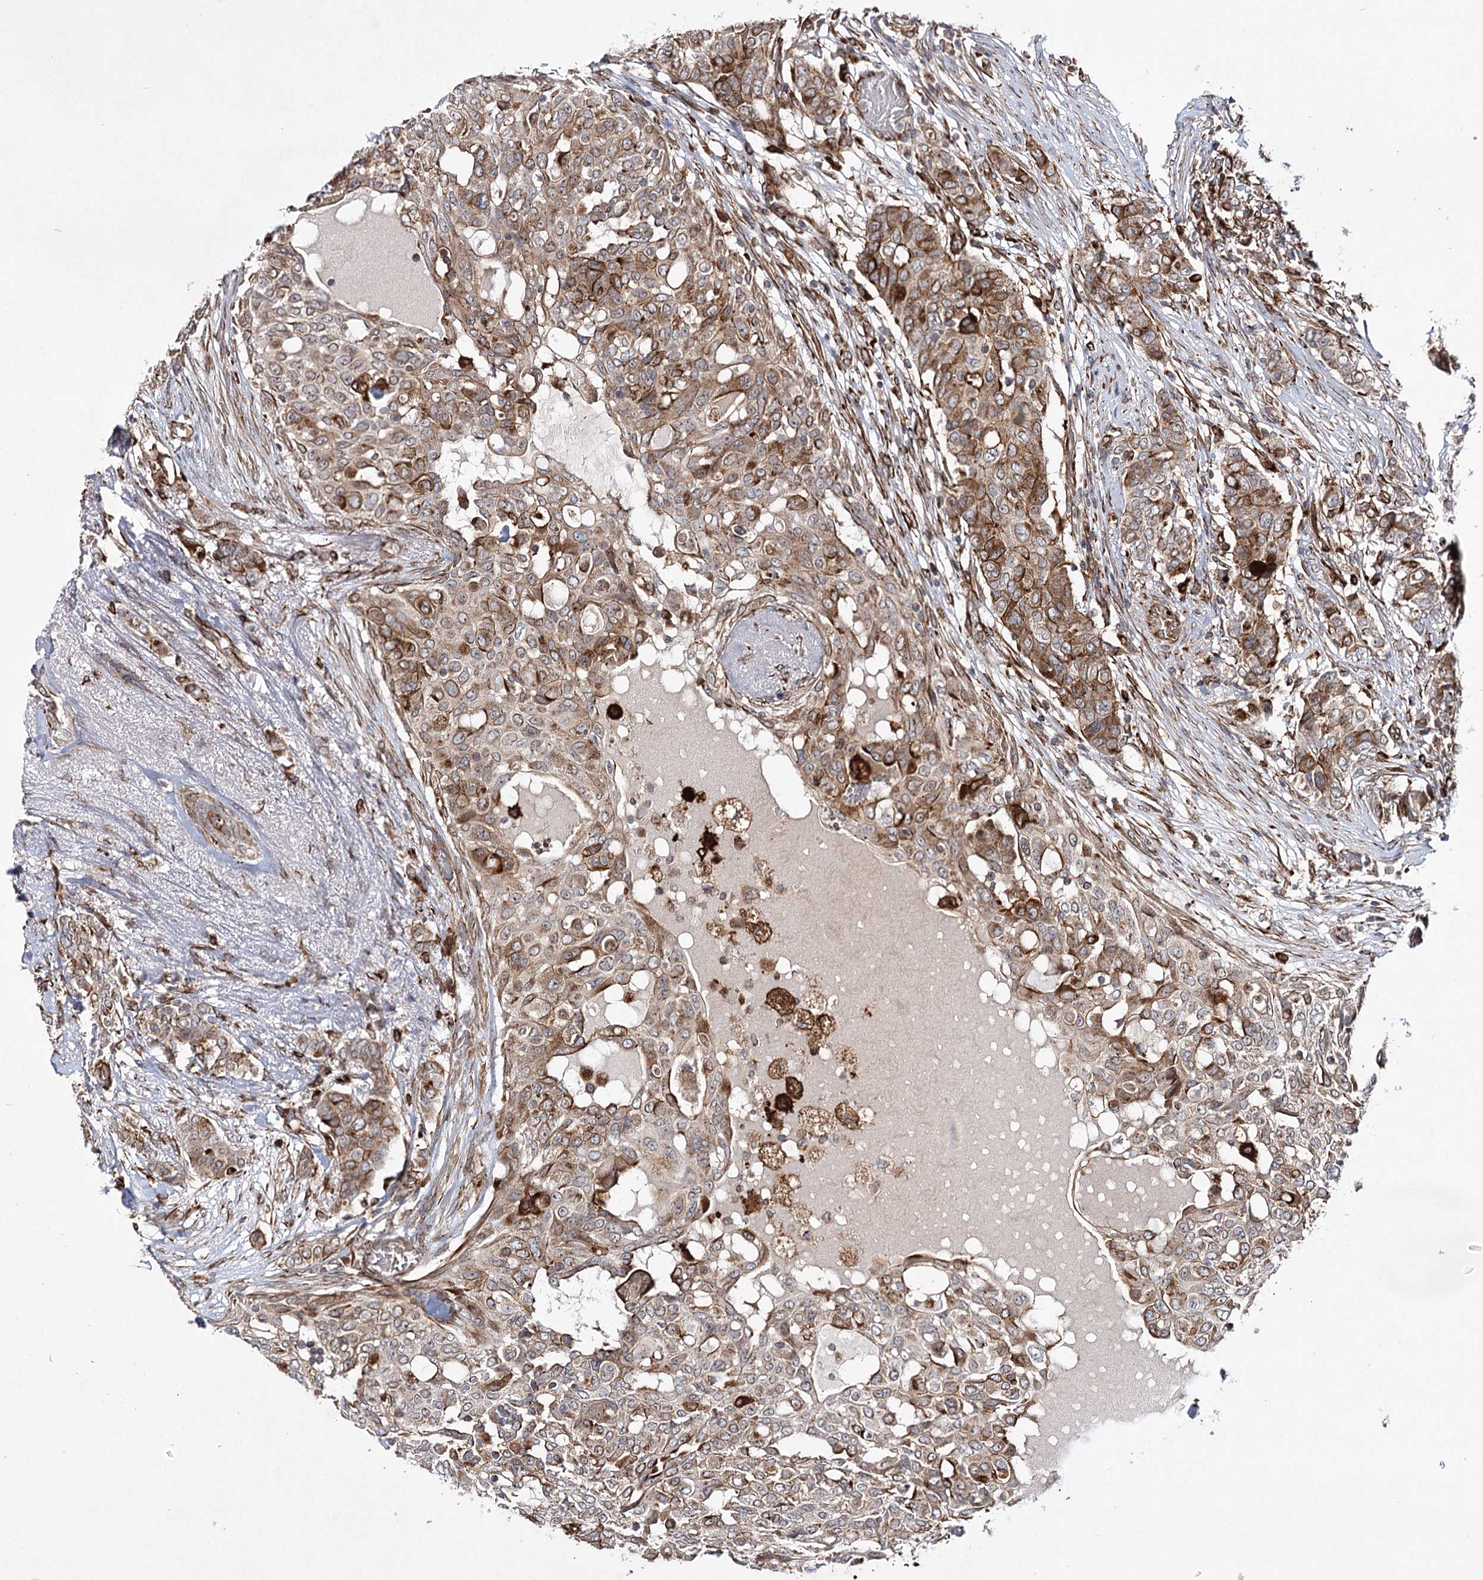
{"staining": {"intensity": "moderate", "quantity": ">75%", "location": "cytoplasmic/membranous"}, "tissue": "breast cancer", "cell_type": "Tumor cells", "image_type": "cancer", "snomed": [{"axis": "morphology", "description": "Lobular carcinoma"}, {"axis": "topography", "description": "Breast"}], "caption": "Immunohistochemistry (IHC) image of human lobular carcinoma (breast) stained for a protein (brown), which exhibits medium levels of moderate cytoplasmic/membranous expression in about >75% of tumor cells.", "gene": "DPEP2", "patient": {"sex": "female", "age": 51}}